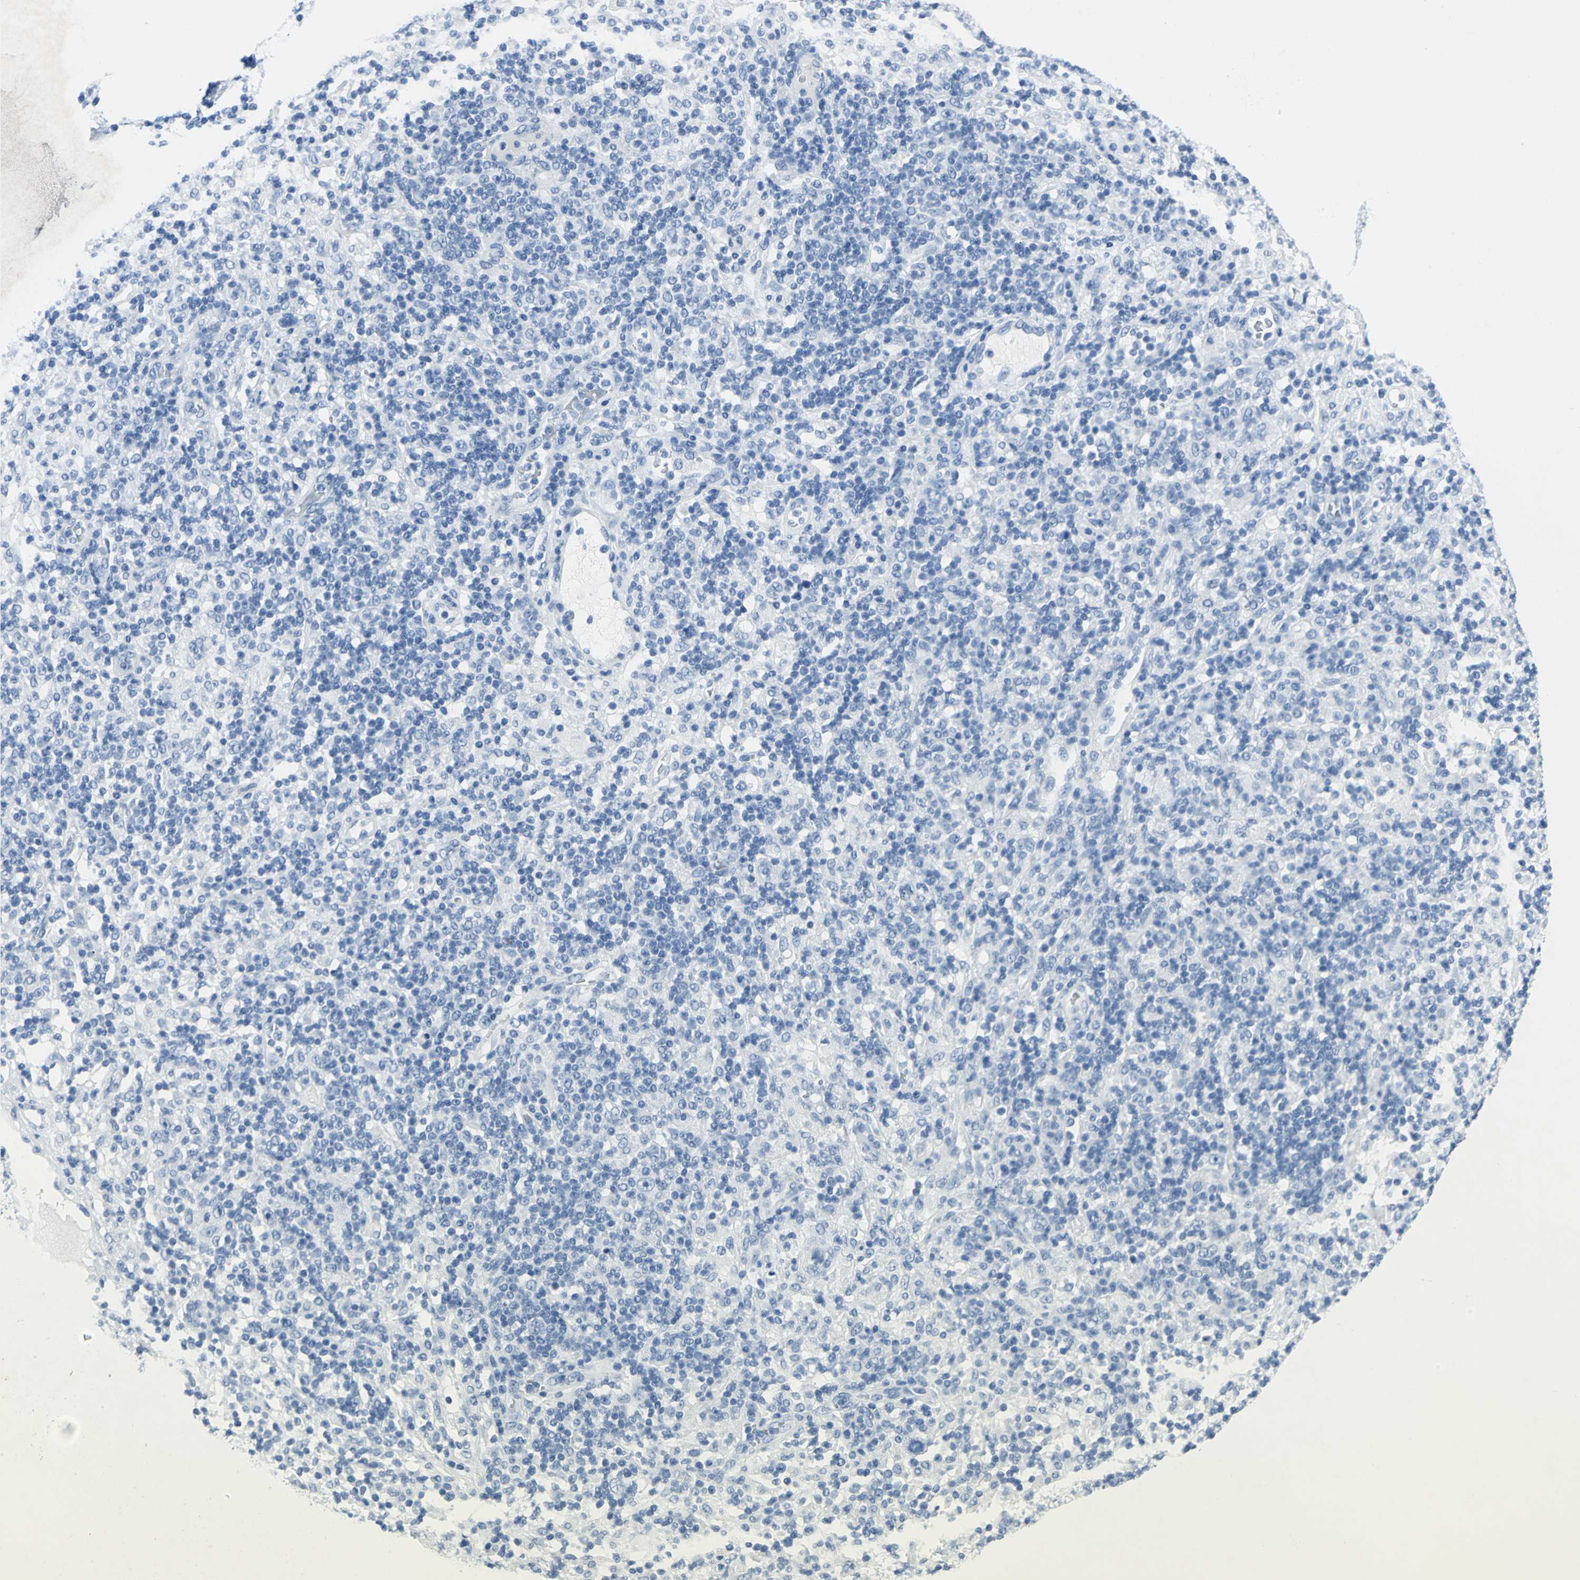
{"staining": {"intensity": "negative", "quantity": "none", "location": "none"}, "tissue": "lymphoma", "cell_type": "Tumor cells", "image_type": "cancer", "snomed": [{"axis": "morphology", "description": "Hodgkin's disease, NOS"}, {"axis": "topography", "description": "Lymph node"}], "caption": "Tumor cells show no significant positivity in lymphoma. (Brightfield microscopy of DAB immunohistochemistry (IHC) at high magnification).", "gene": "SFN", "patient": {"sex": "male", "age": 70}}